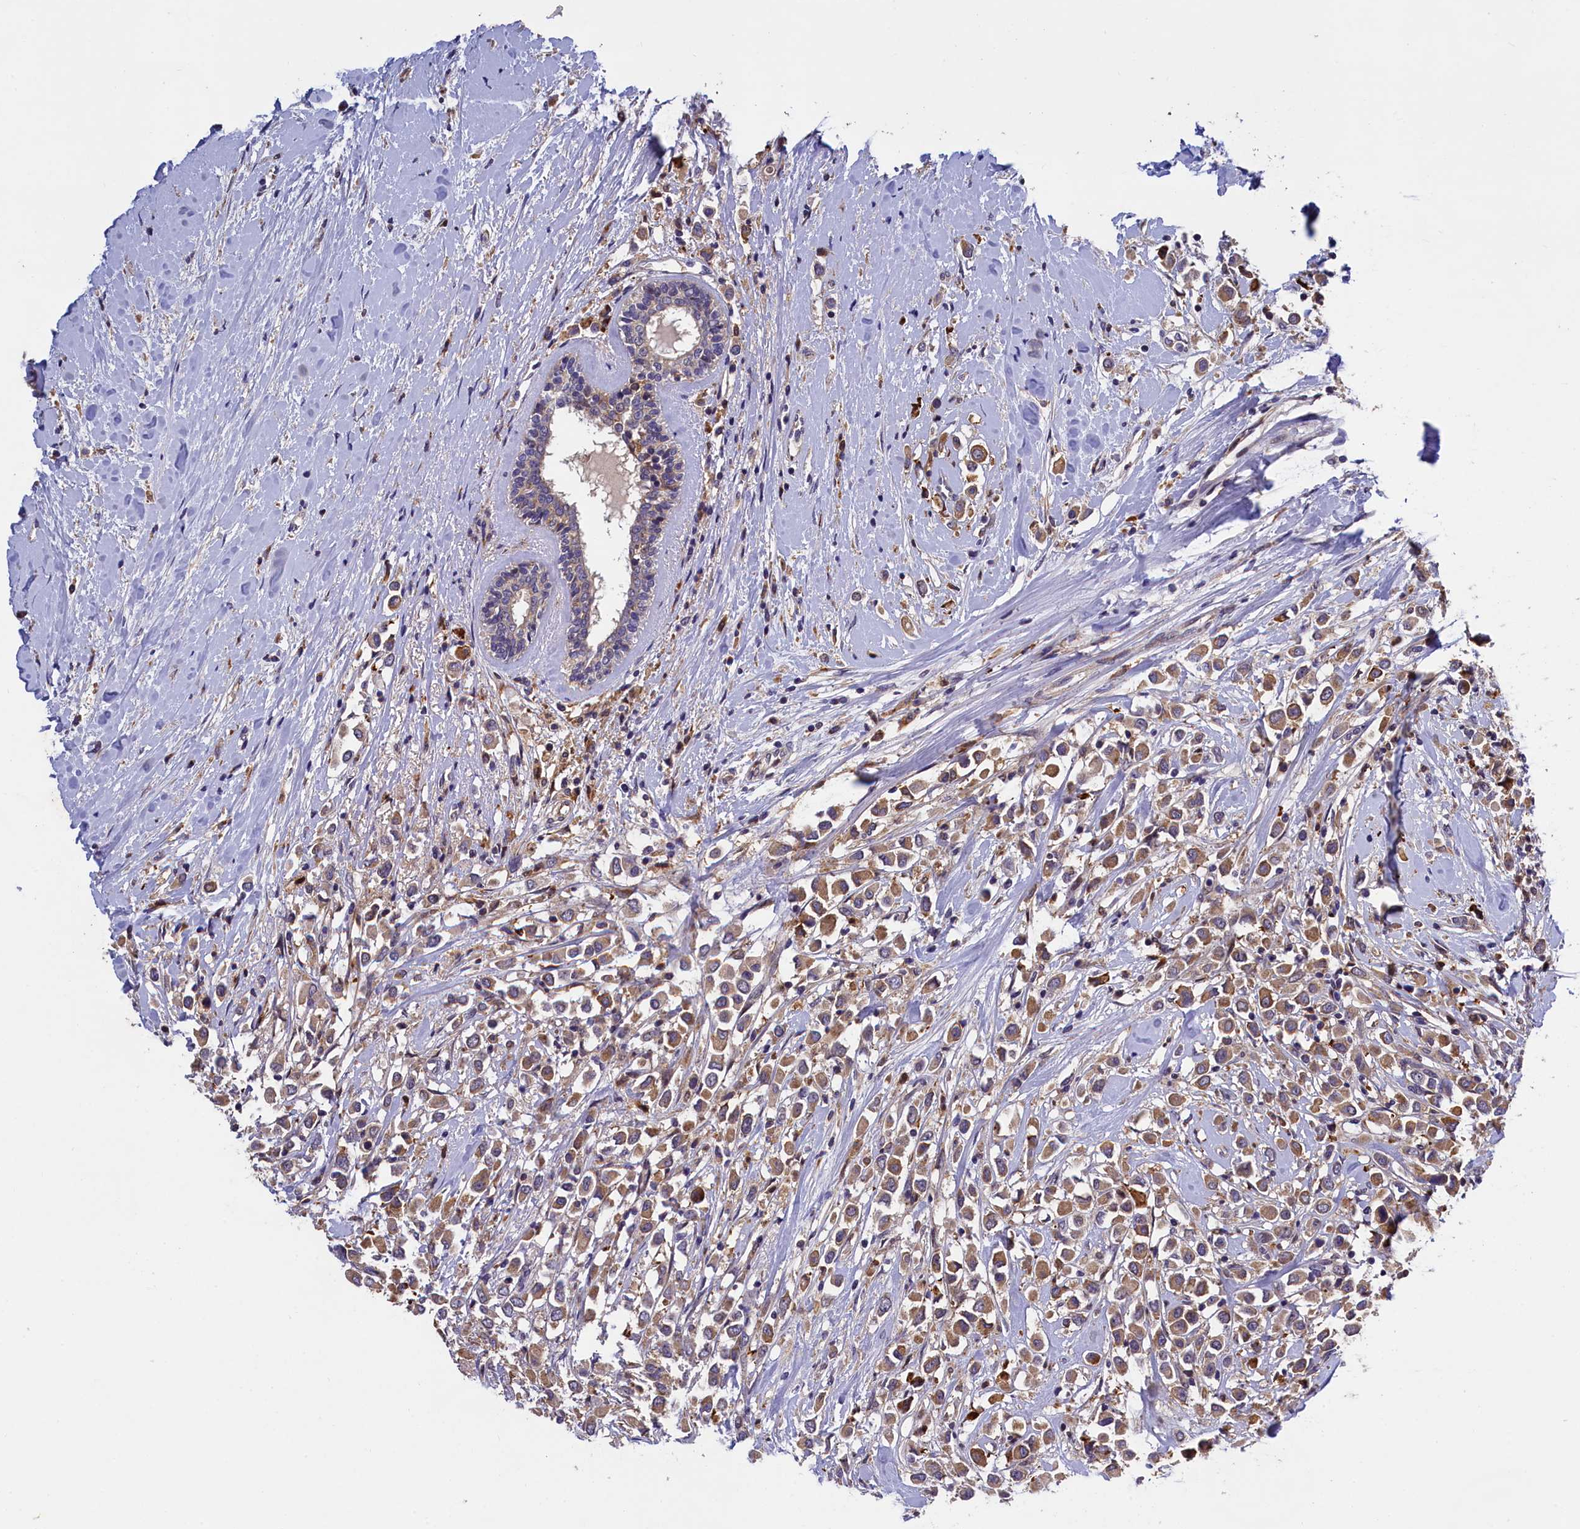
{"staining": {"intensity": "moderate", "quantity": ">75%", "location": "cytoplasmic/membranous"}, "tissue": "breast cancer", "cell_type": "Tumor cells", "image_type": "cancer", "snomed": [{"axis": "morphology", "description": "Duct carcinoma"}, {"axis": "topography", "description": "Breast"}], "caption": "Immunohistochemistry (IHC) micrograph of breast infiltrating ductal carcinoma stained for a protein (brown), which displays medium levels of moderate cytoplasmic/membranous staining in approximately >75% of tumor cells.", "gene": "NAIP", "patient": {"sex": "female", "age": 87}}